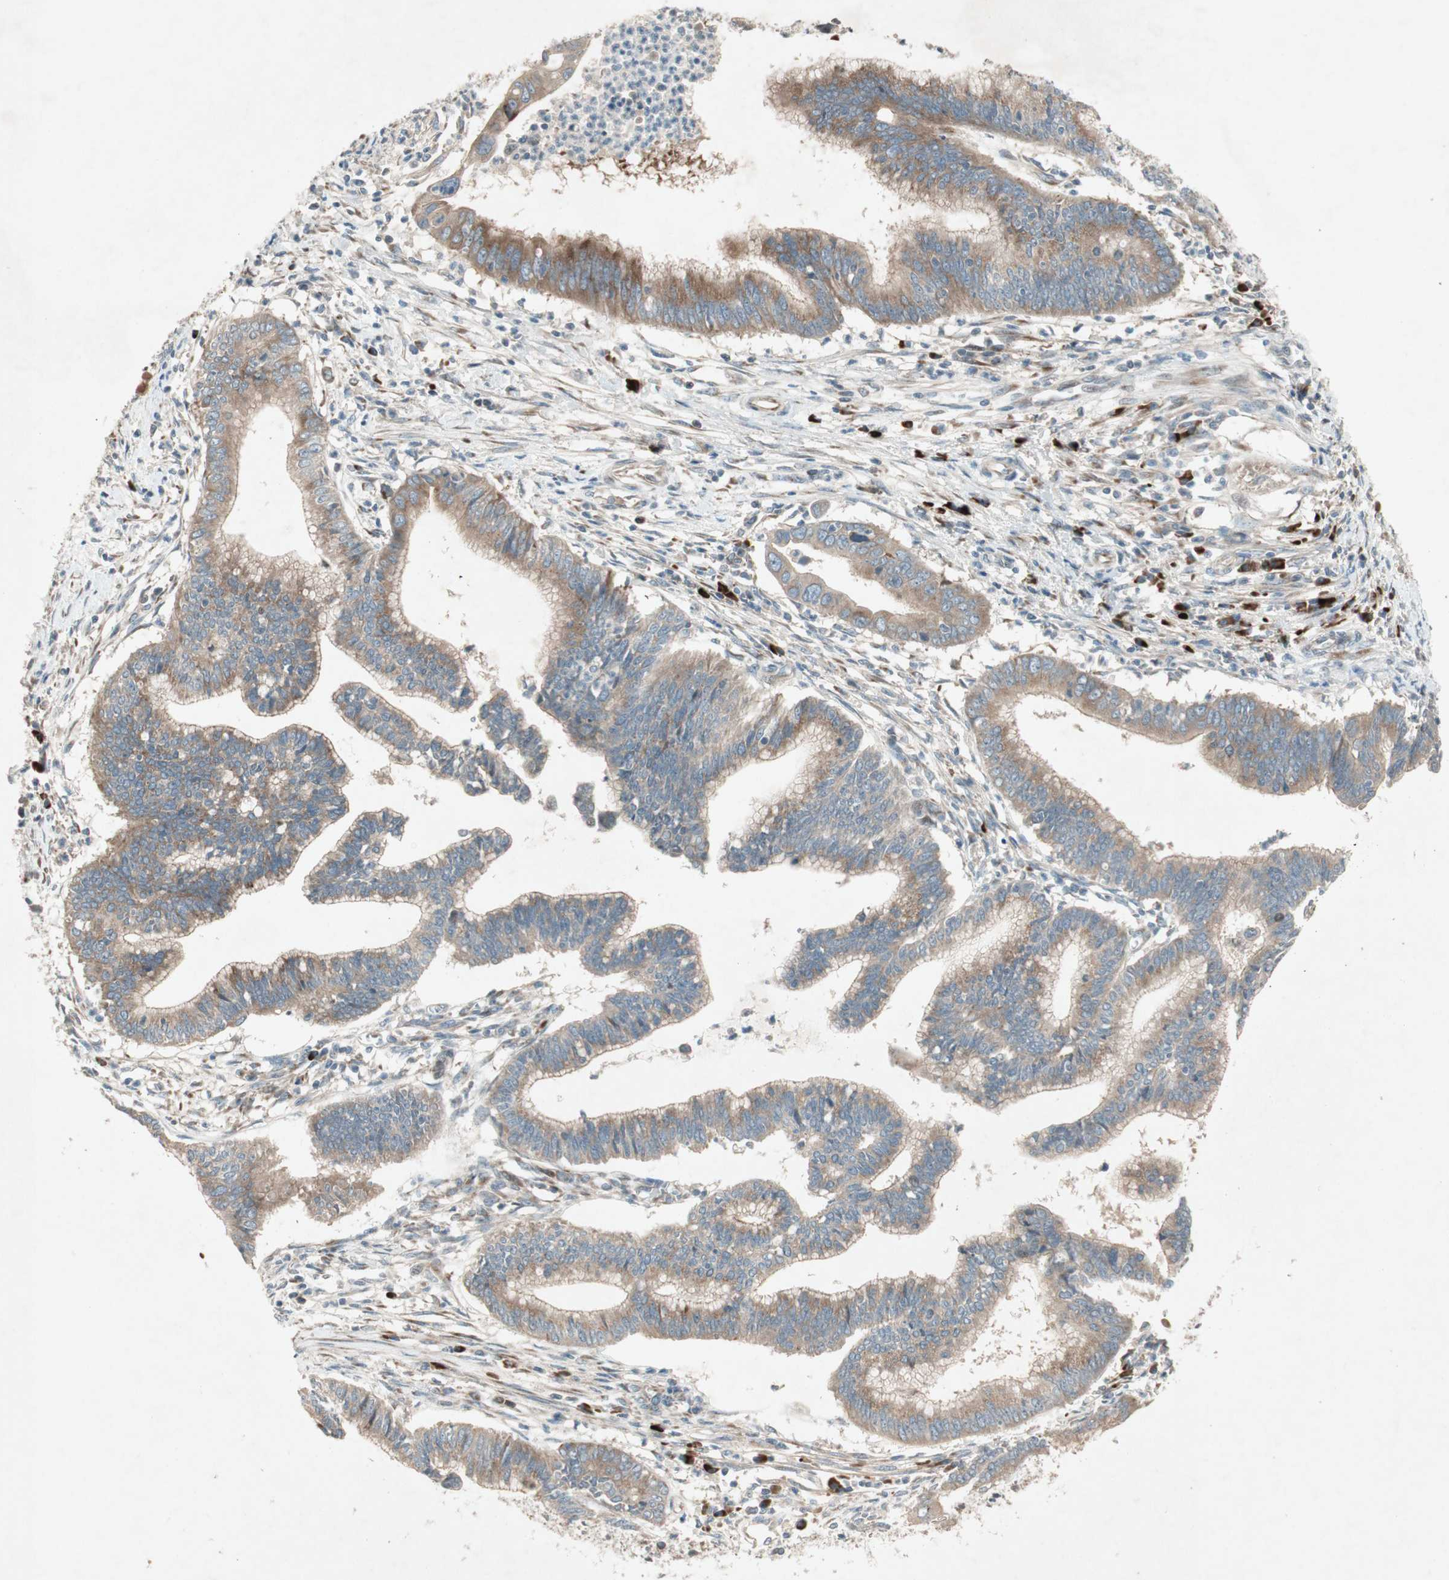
{"staining": {"intensity": "moderate", "quantity": ">75%", "location": "cytoplasmic/membranous"}, "tissue": "cervical cancer", "cell_type": "Tumor cells", "image_type": "cancer", "snomed": [{"axis": "morphology", "description": "Adenocarcinoma, NOS"}, {"axis": "topography", "description": "Cervix"}], "caption": "Cervical adenocarcinoma stained with a protein marker shows moderate staining in tumor cells.", "gene": "APOO", "patient": {"sex": "female", "age": 36}}